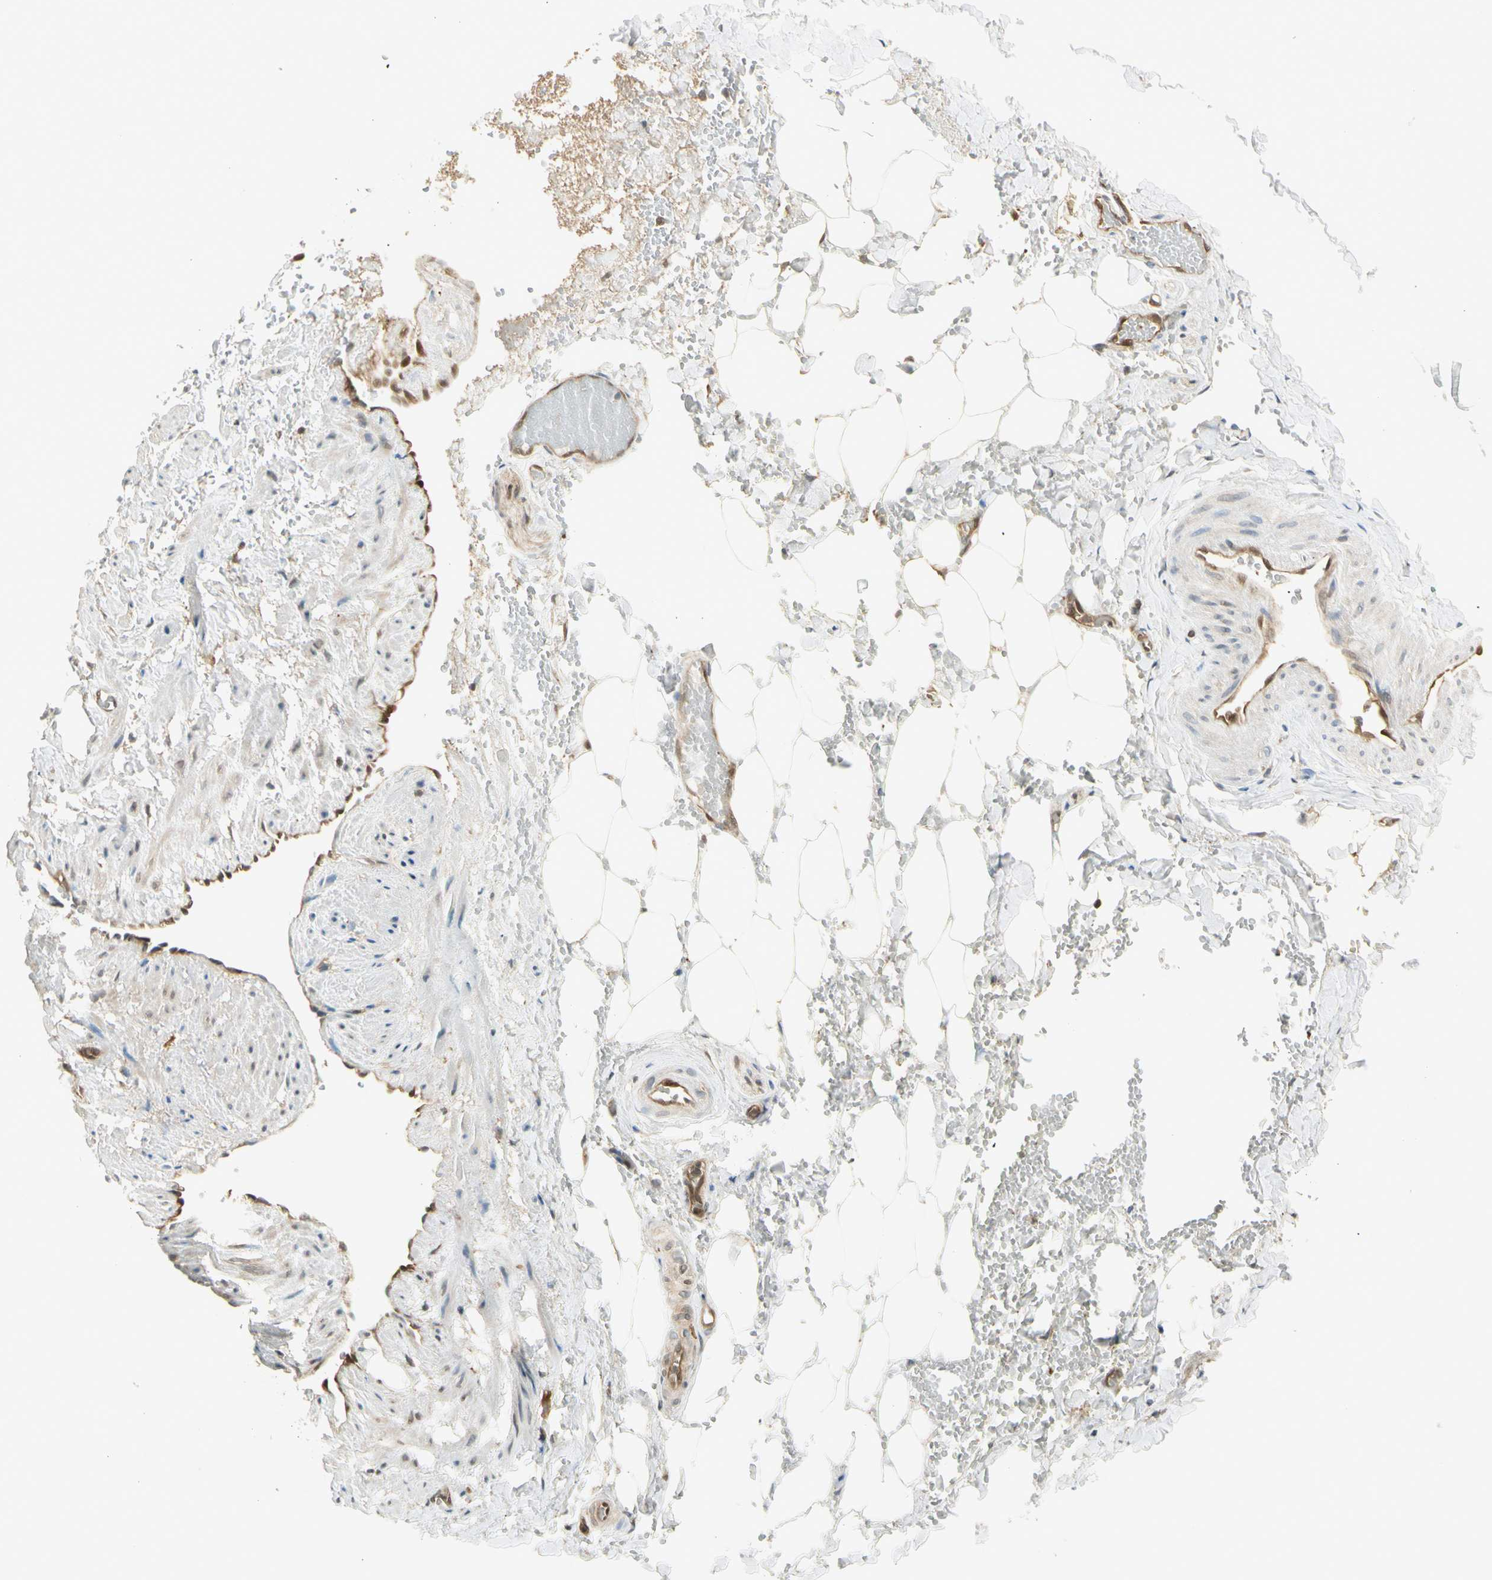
{"staining": {"intensity": "moderate", "quantity": ">75%", "location": "cytoplasmic/membranous"}, "tissue": "adipose tissue", "cell_type": "Adipocytes", "image_type": "normal", "snomed": [{"axis": "morphology", "description": "Normal tissue, NOS"}, {"axis": "topography", "description": "Soft tissue"}, {"axis": "topography", "description": "Vascular tissue"}], "caption": "Immunohistochemistry (IHC) (DAB (3,3'-diaminobenzidine)) staining of normal human adipose tissue exhibits moderate cytoplasmic/membranous protein staining in about >75% of adipocytes.", "gene": "SERPINB6", "patient": {"sex": "female", "age": 35}}